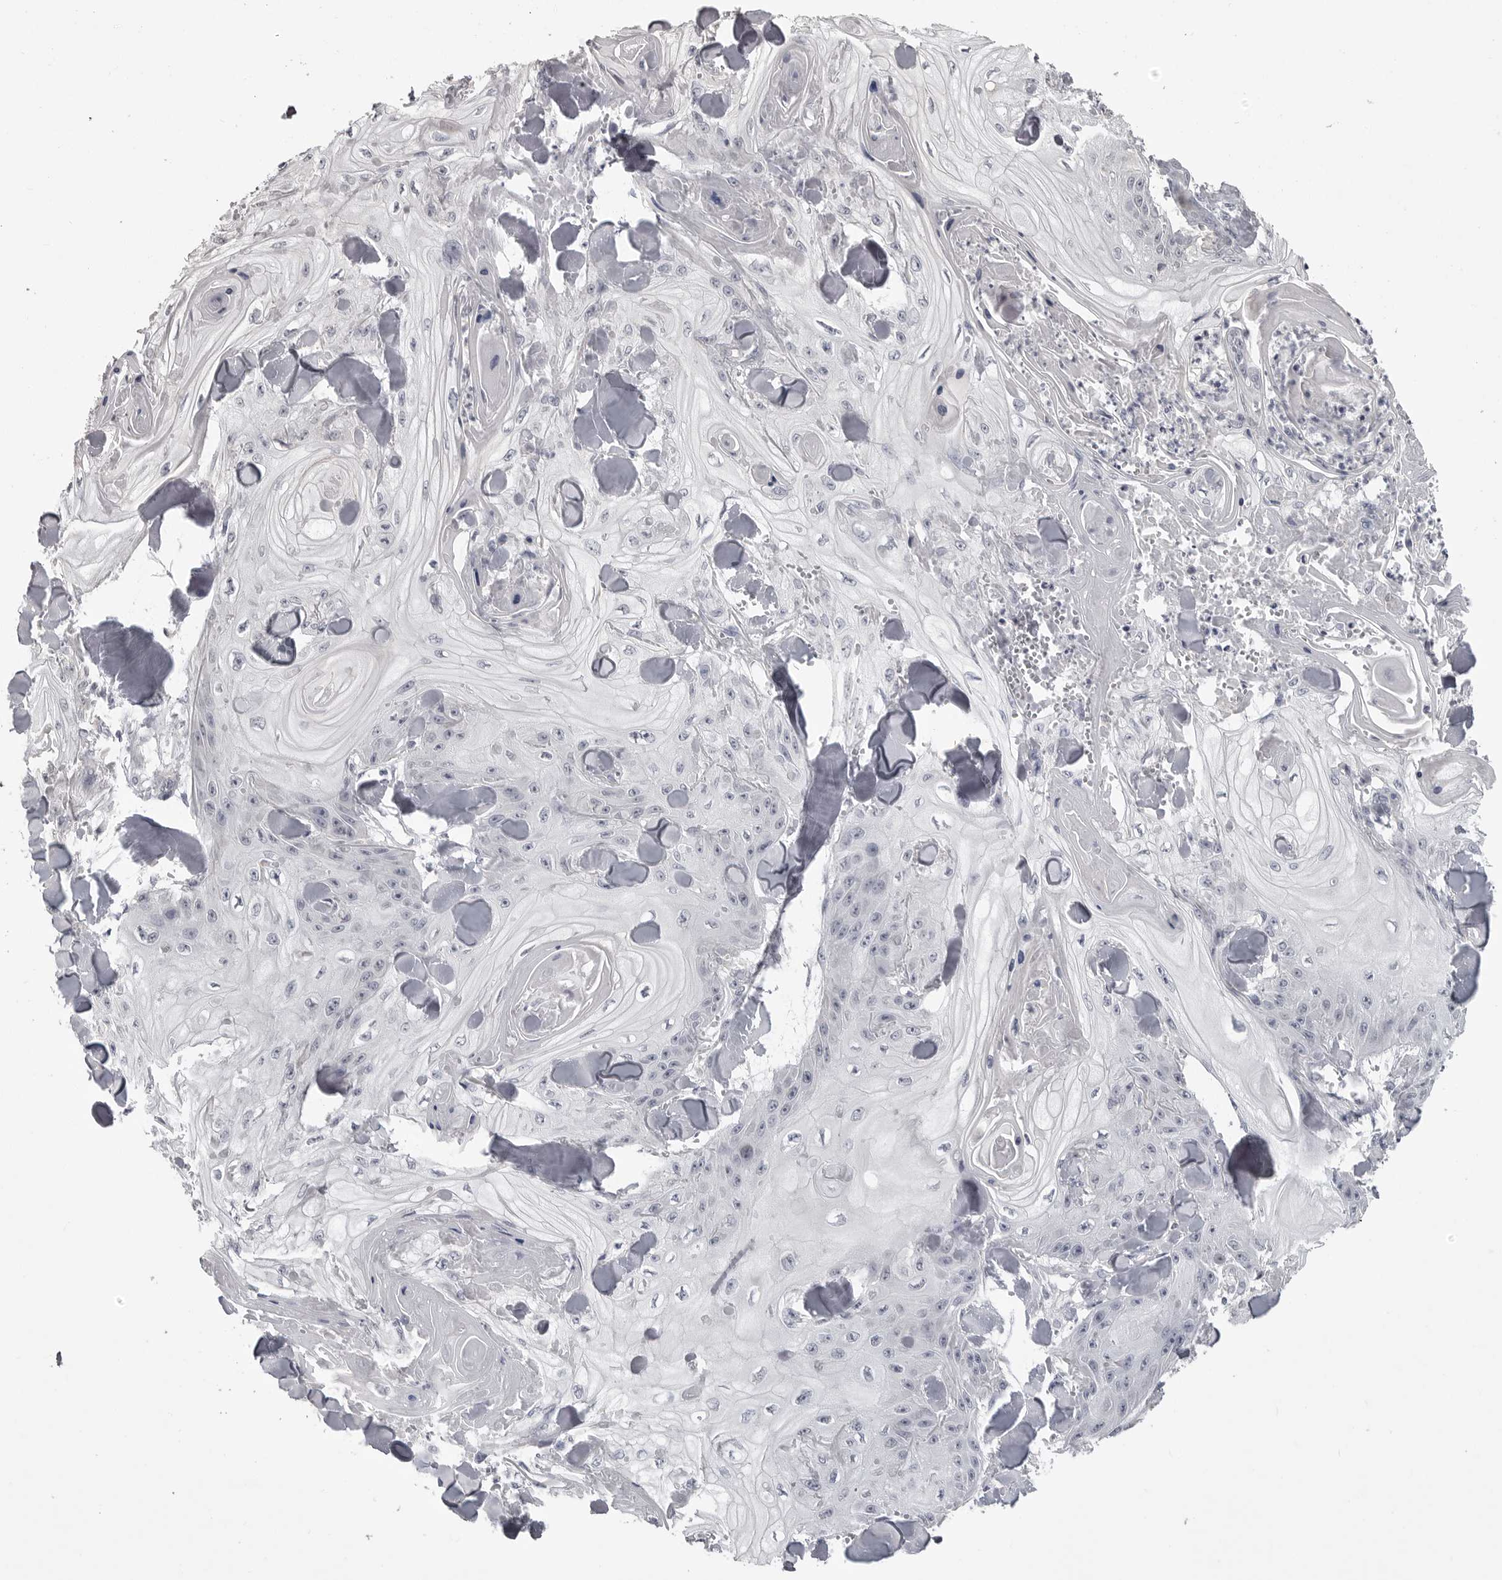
{"staining": {"intensity": "negative", "quantity": "none", "location": "none"}, "tissue": "skin cancer", "cell_type": "Tumor cells", "image_type": "cancer", "snomed": [{"axis": "morphology", "description": "Squamous cell carcinoma, NOS"}, {"axis": "topography", "description": "Skin"}], "caption": "DAB immunohistochemical staining of skin squamous cell carcinoma reveals no significant expression in tumor cells. (Brightfield microscopy of DAB (3,3'-diaminobenzidine) immunohistochemistry at high magnification).", "gene": "GPN2", "patient": {"sex": "male", "age": 74}}